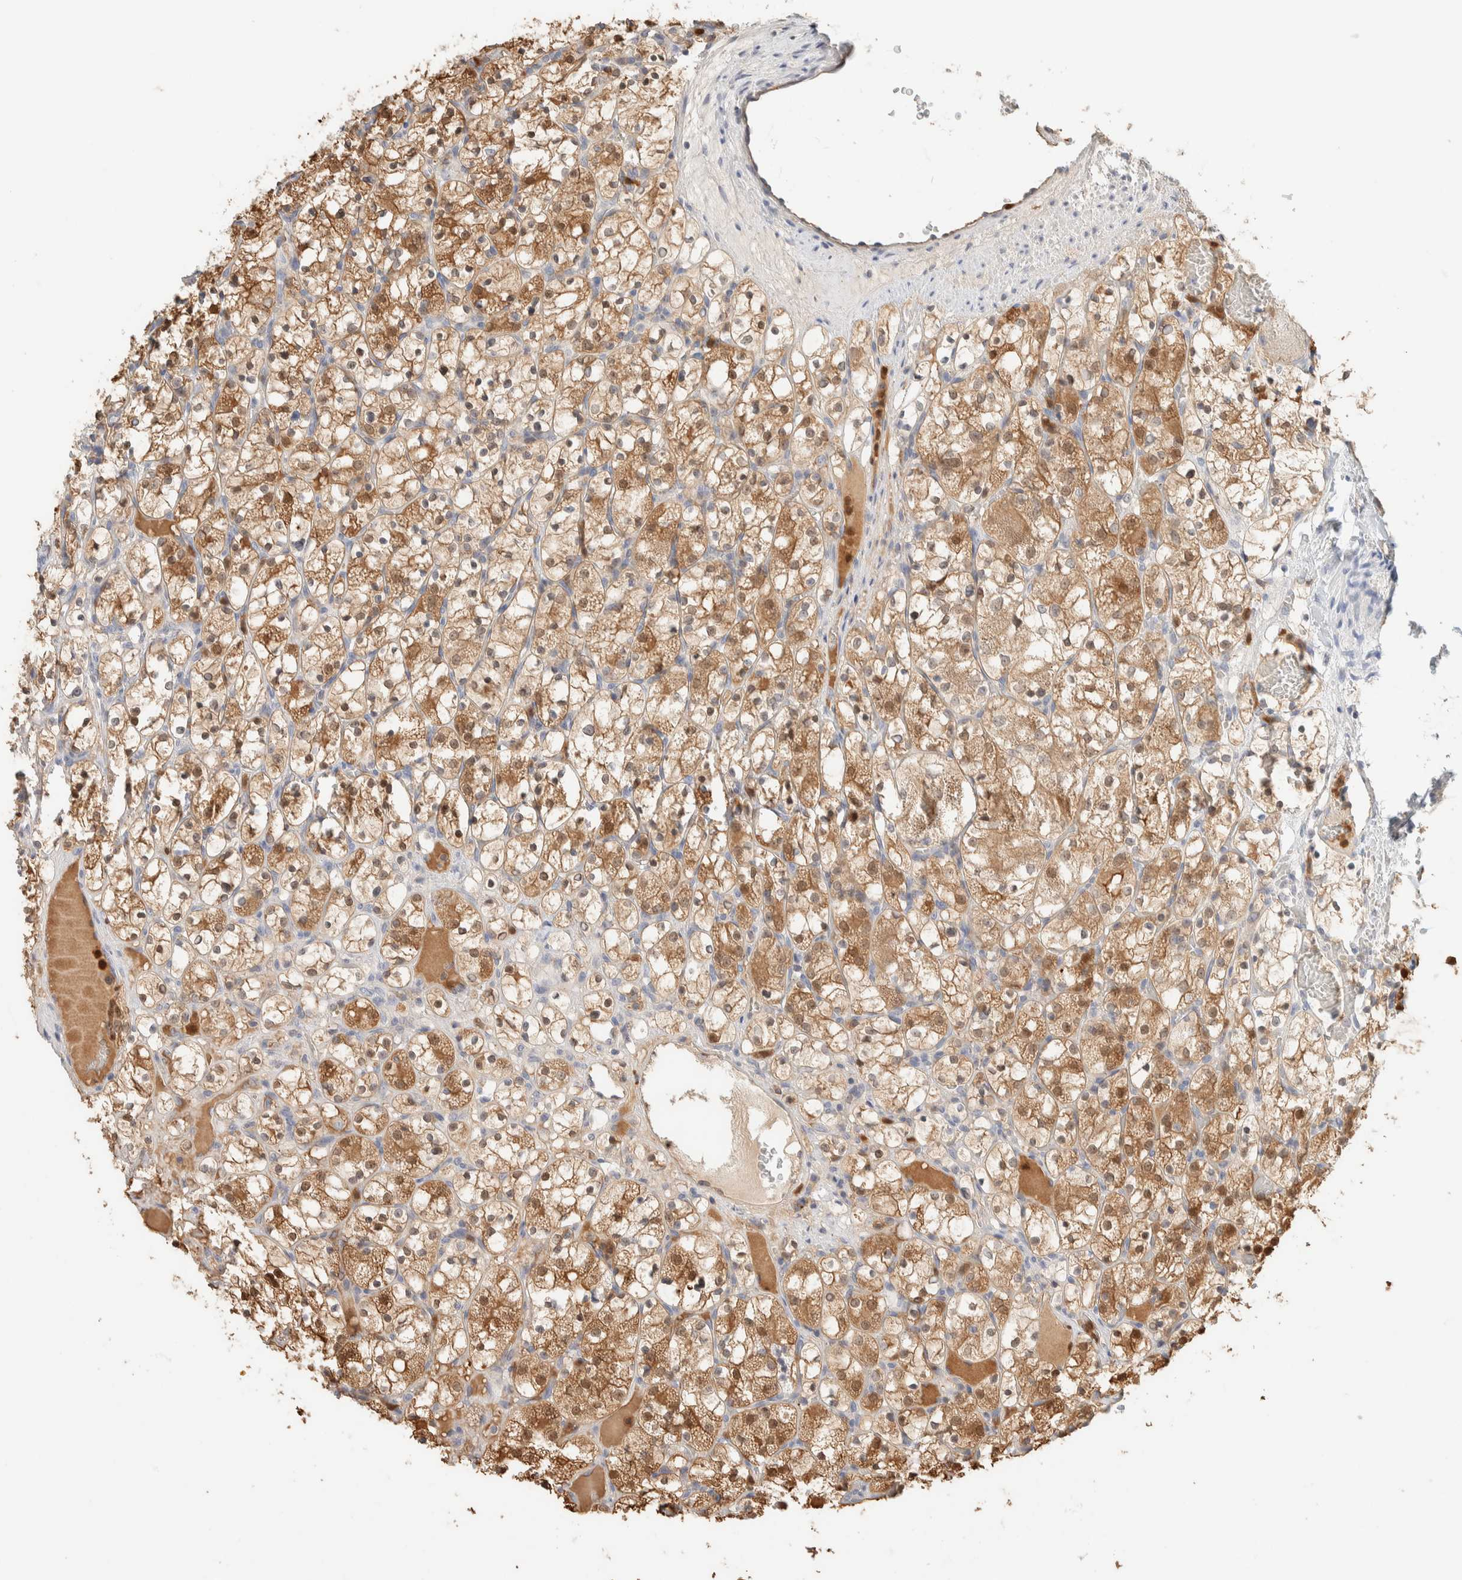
{"staining": {"intensity": "moderate", "quantity": ">75%", "location": "cytoplasmic/membranous,nuclear"}, "tissue": "renal cancer", "cell_type": "Tumor cells", "image_type": "cancer", "snomed": [{"axis": "morphology", "description": "Adenocarcinoma, NOS"}, {"axis": "topography", "description": "Kidney"}], "caption": "About >75% of tumor cells in adenocarcinoma (renal) reveal moderate cytoplasmic/membranous and nuclear protein expression as visualized by brown immunohistochemical staining.", "gene": "SETD4", "patient": {"sex": "female", "age": 69}}